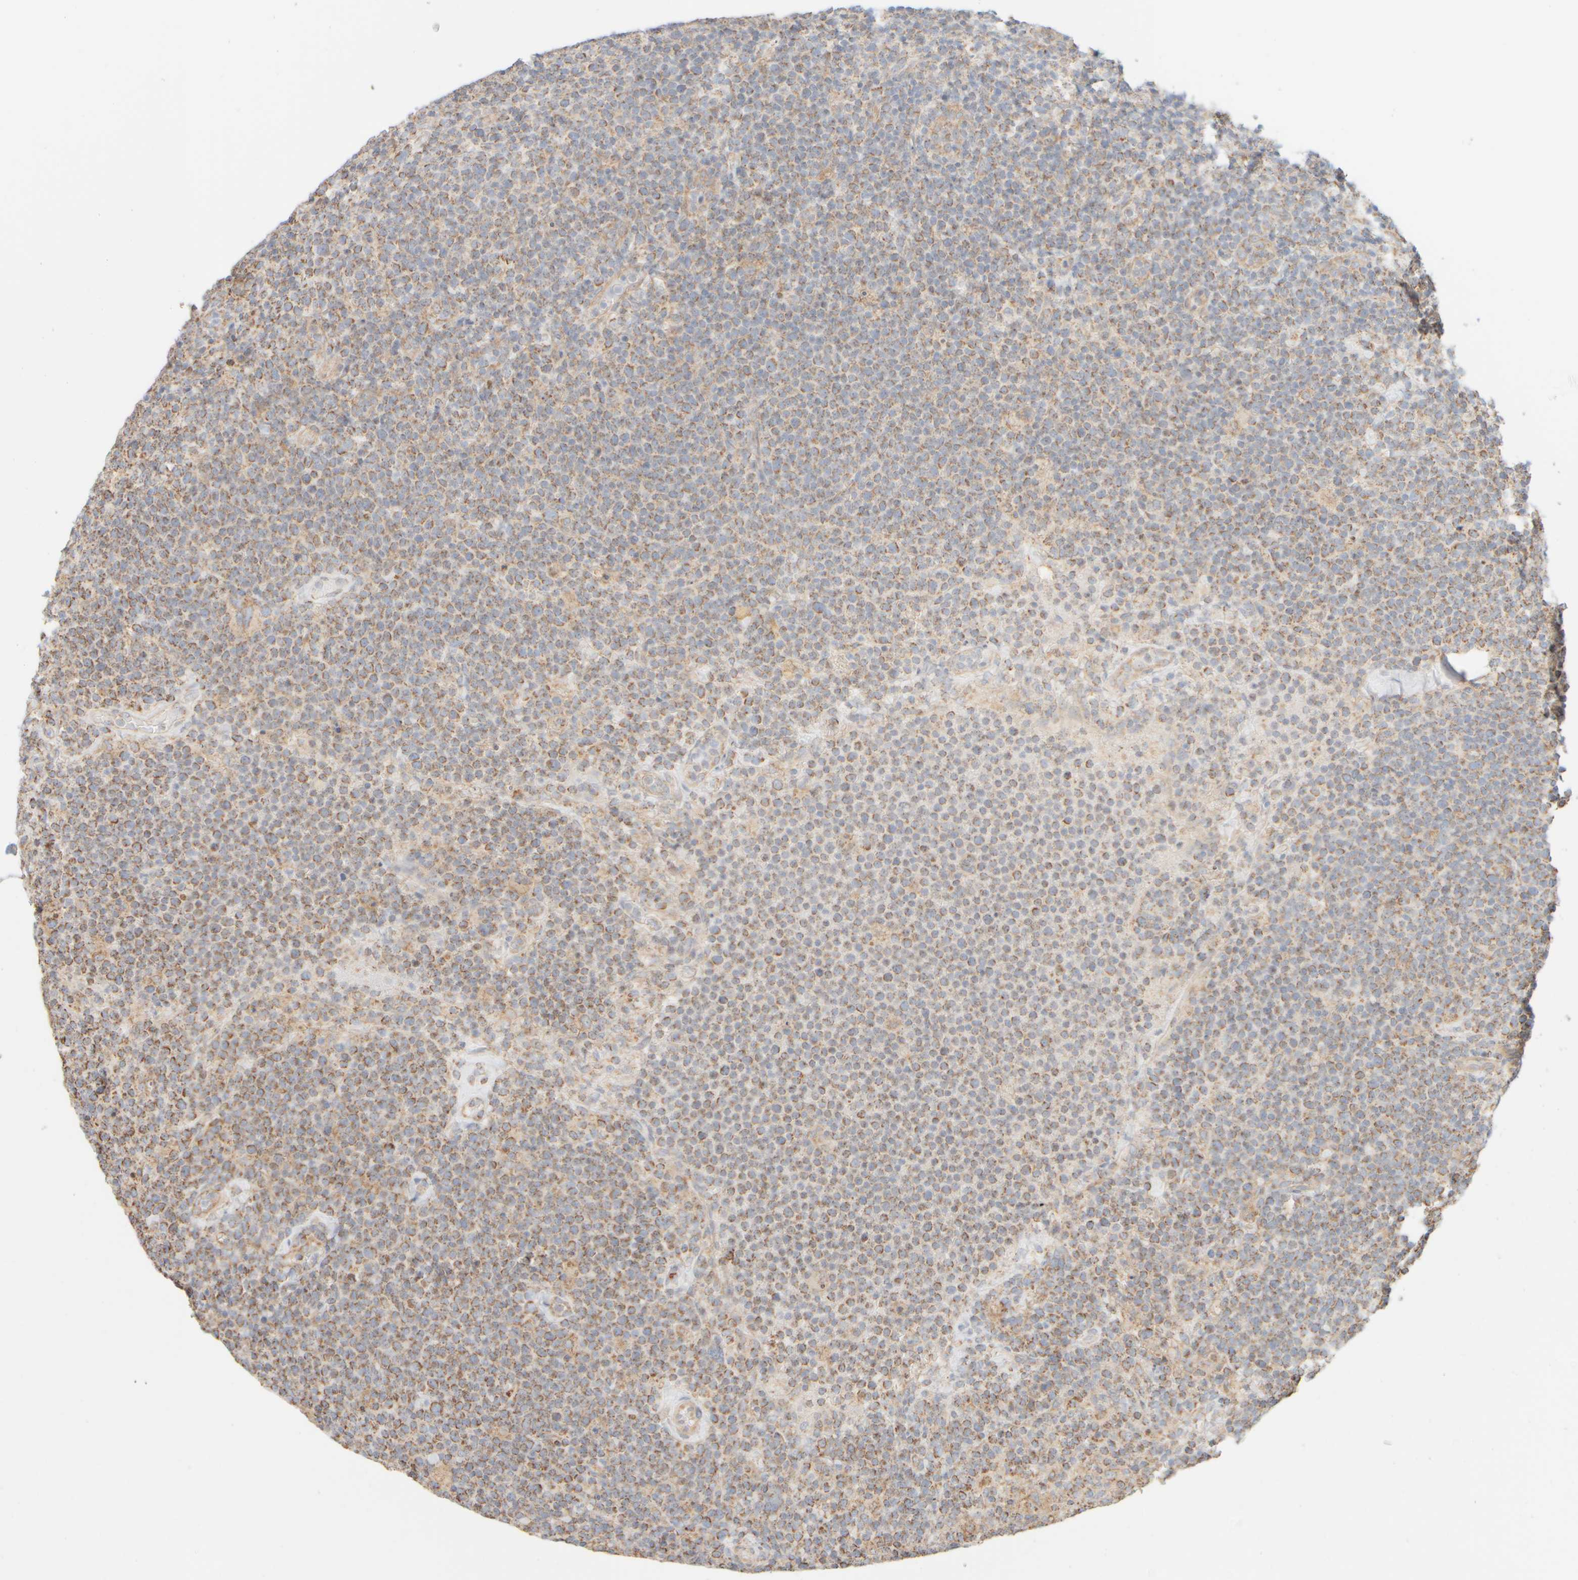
{"staining": {"intensity": "moderate", "quantity": "25%-75%", "location": "cytoplasmic/membranous"}, "tissue": "lymphoma", "cell_type": "Tumor cells", "image_type": "cancer", "snomed": [{"axis": "morphology", "description": "Malignant lymphoma, non-Hodgkin's type, High grade"}, {"axis": "topography", "description": "Lymph node"}], "caption": "Immunohistochemical staining of human lymphoma exhibits moderate cytoplasmic/membranous protein expression in about 25%-75% of tumor cells. (brown staining indicates protein expression, while blue staining denotes nuclei).", "gene": "APBB2", "patient": {"sex": "male", "age": 61}}